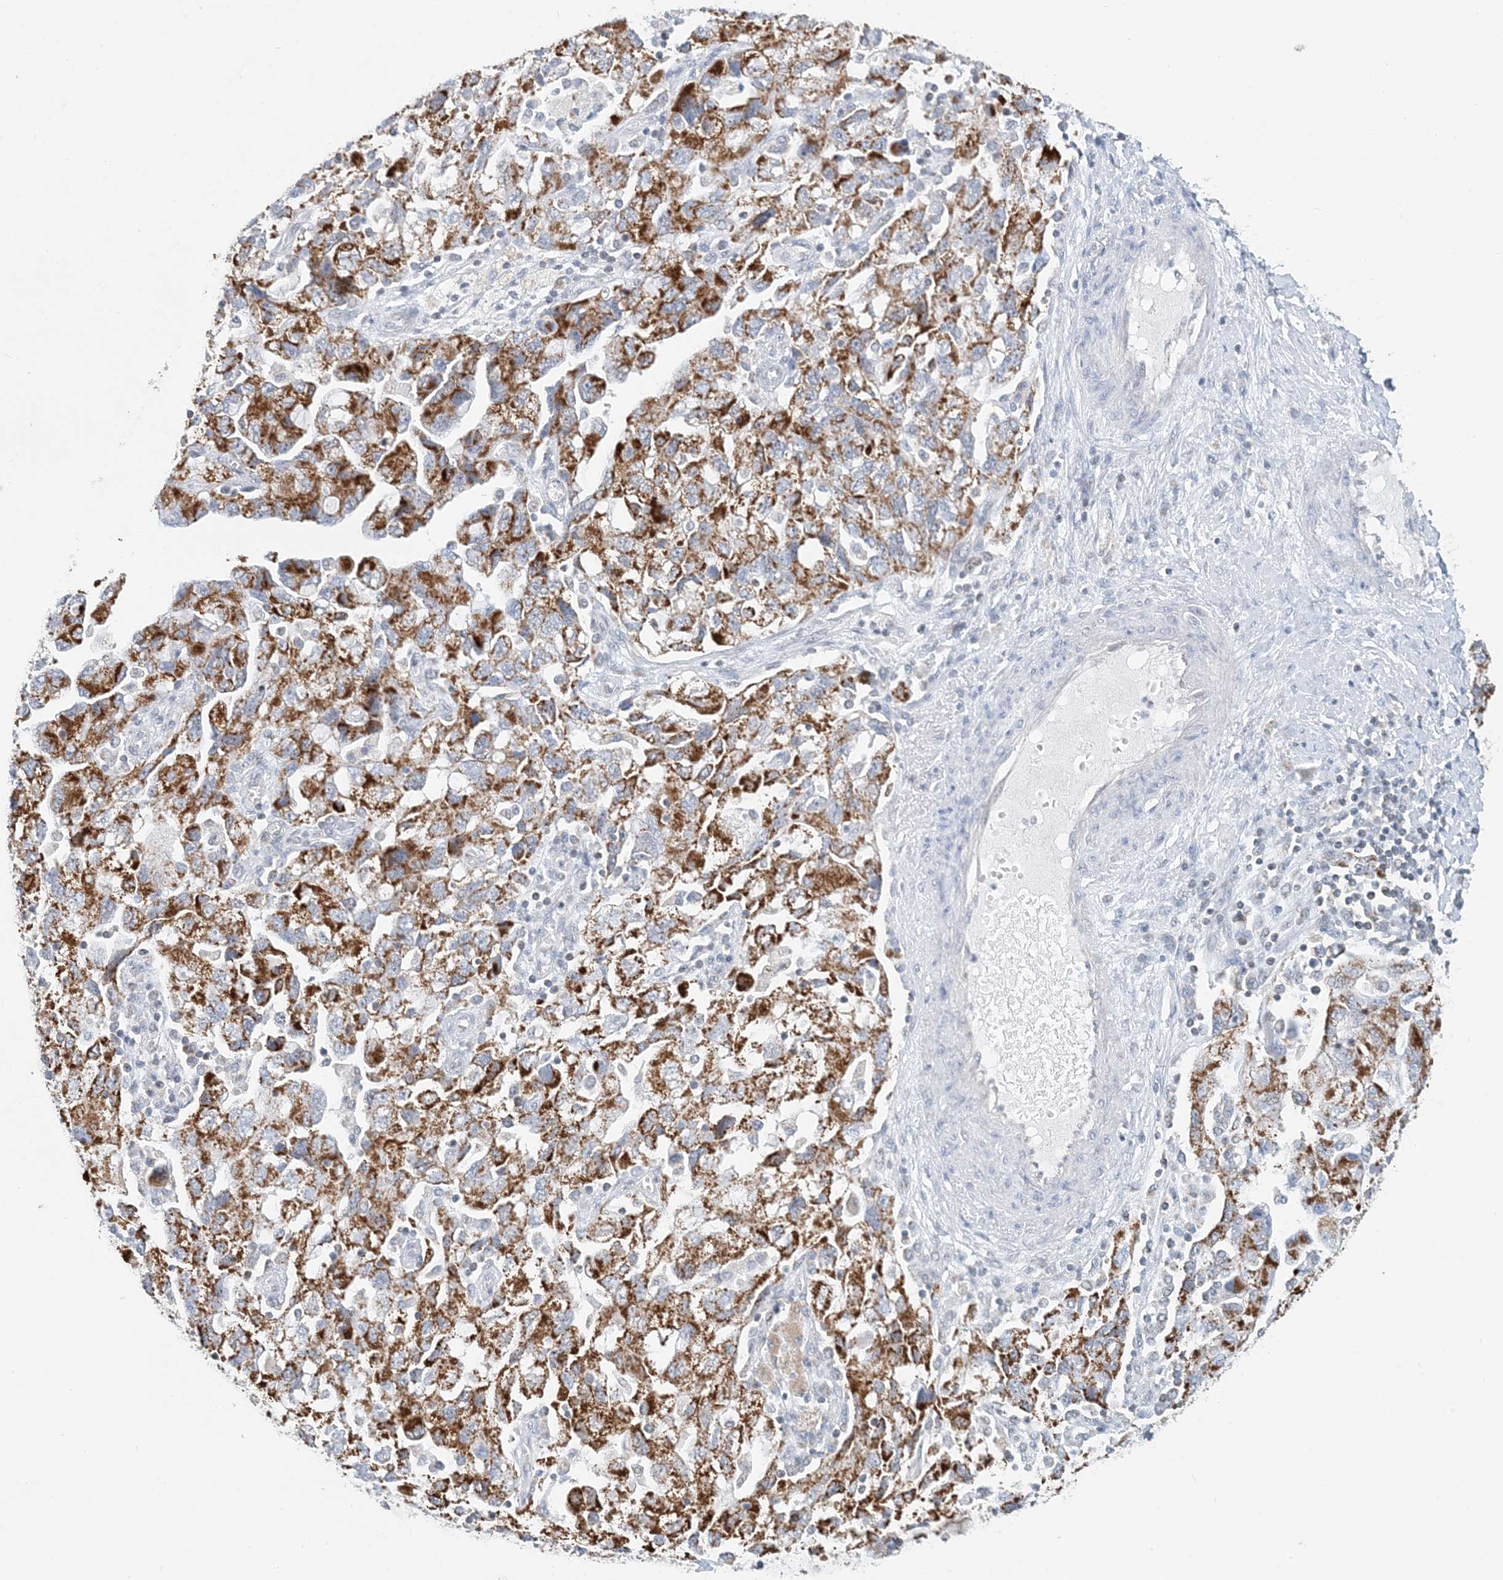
{"staining": {"intensity": "strong", "quantity": ">75%", "location": "cytoplasmic/membranous"}, "tissue": "ovarian cancer", "cell_type": "Tumor cells", "image_type": "cancer", "snomed": [{"axis": "morphology", "description": "Carcinoma, NOS"}, {"axis": "morphology", "description": "Cystadenocarcinoma, serous, NOS"}, {"axis": "topography", "description": "Ovary"}], "caption": "IHC of ovarian cancer reveals high levels of strong cytoplasmic/membranous expression in about >75% of tumor cells. The protein of interest is shown in brown color, while the nuclei are stained blue.", "gene": "BDH1", "patient": {"sex": "female", "age": 69}}